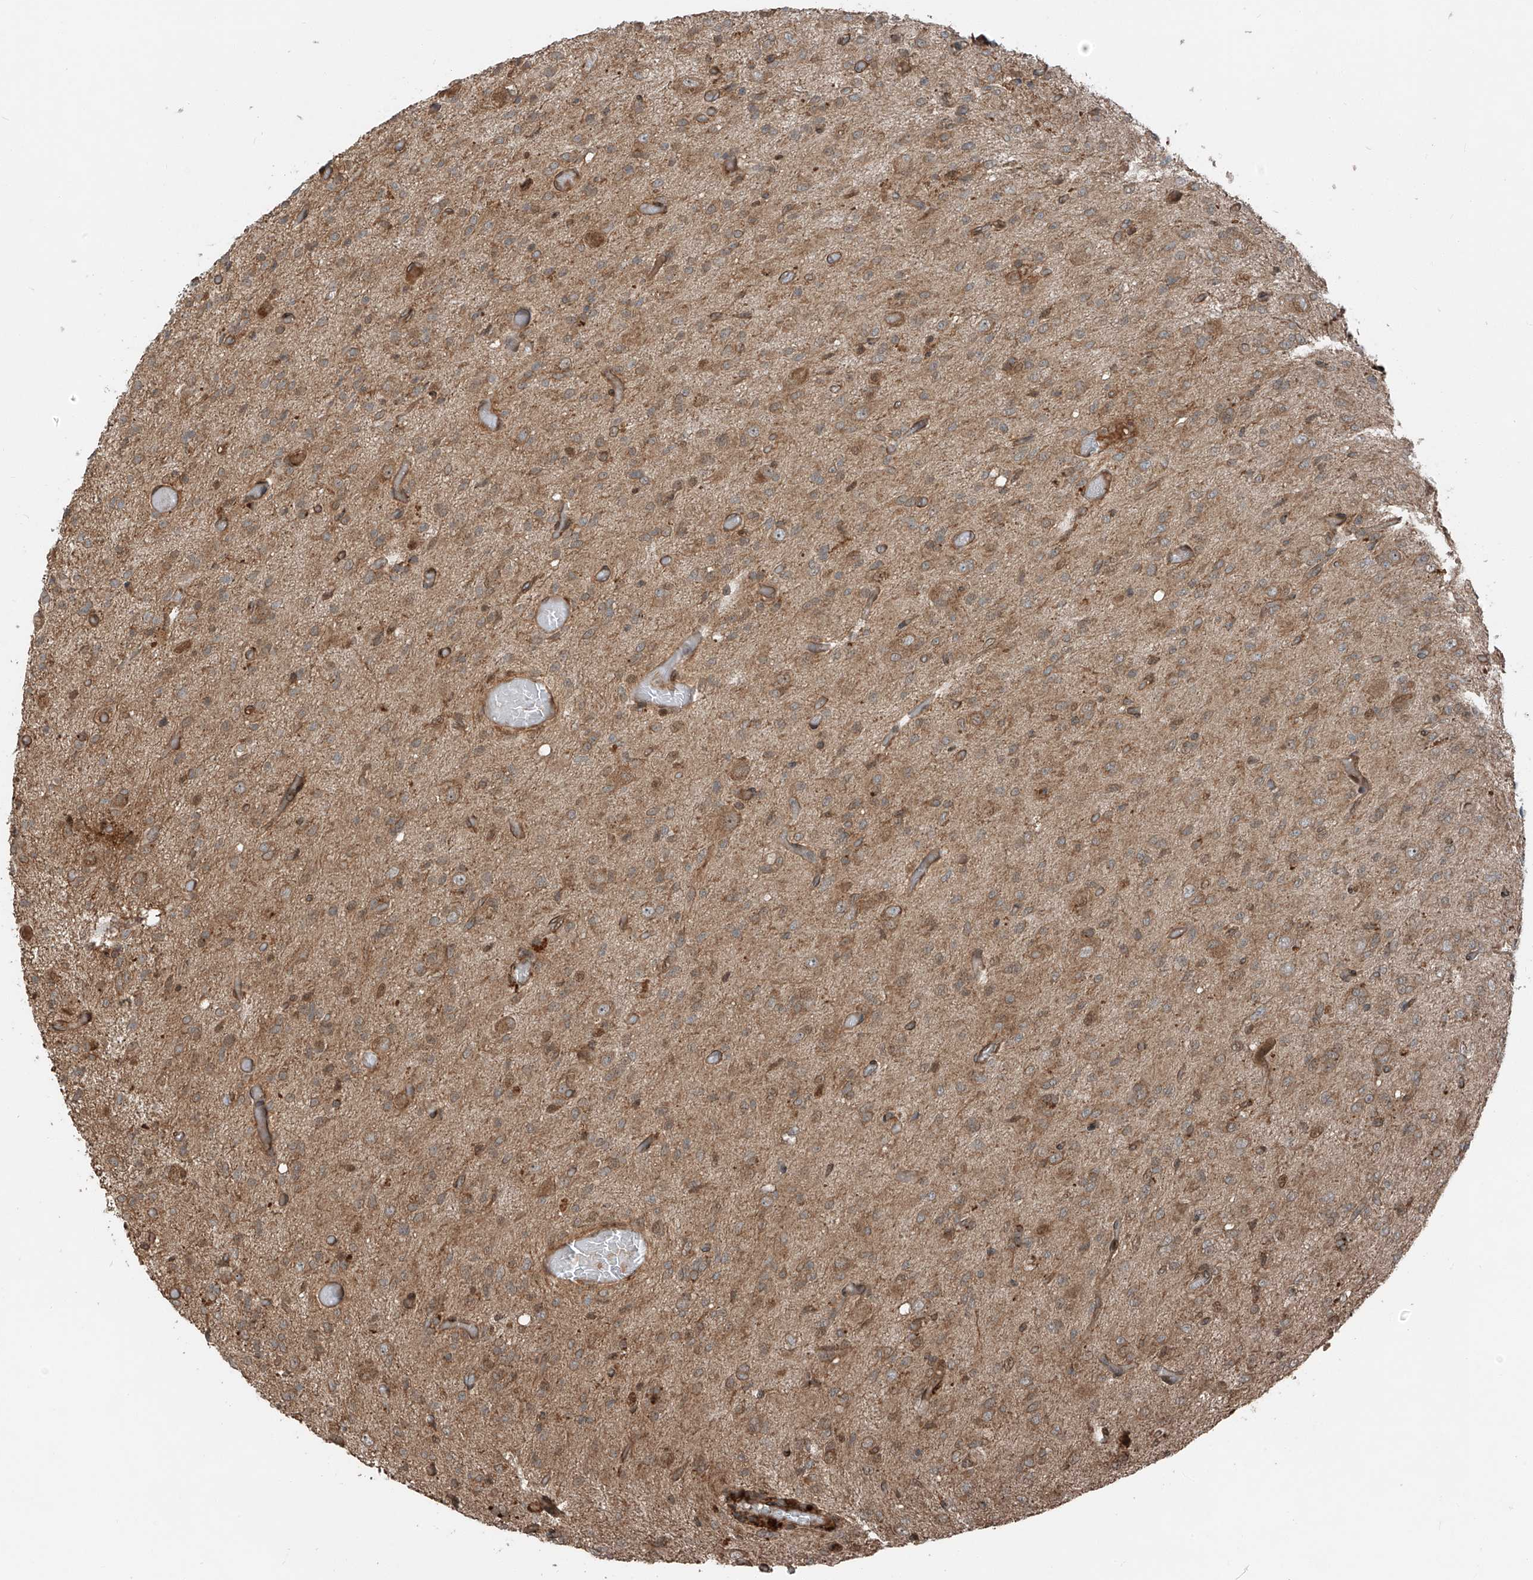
{"staining": {"intensity": "weak", "quantity": "25%-75%", "location": "cytoplasmic/membranous"}, "tissue": "glioma", "cell_type": "Tumor cells", "image_type": "cancer", "snomed": [{"axis": "morphology", "description": "Glioma, malignant, High grade"}, {"axis": "topography", "description": "Brain"}], "caption": "About 25%-75% of tumor cells in high-grade glioma (malignant) demonstrate weak cytoplasmic/membranous protein expression as visualized by brown immunohistochemical staining.", "gene": "CEP162", "patient": {"sex": "female", "age": 59}}